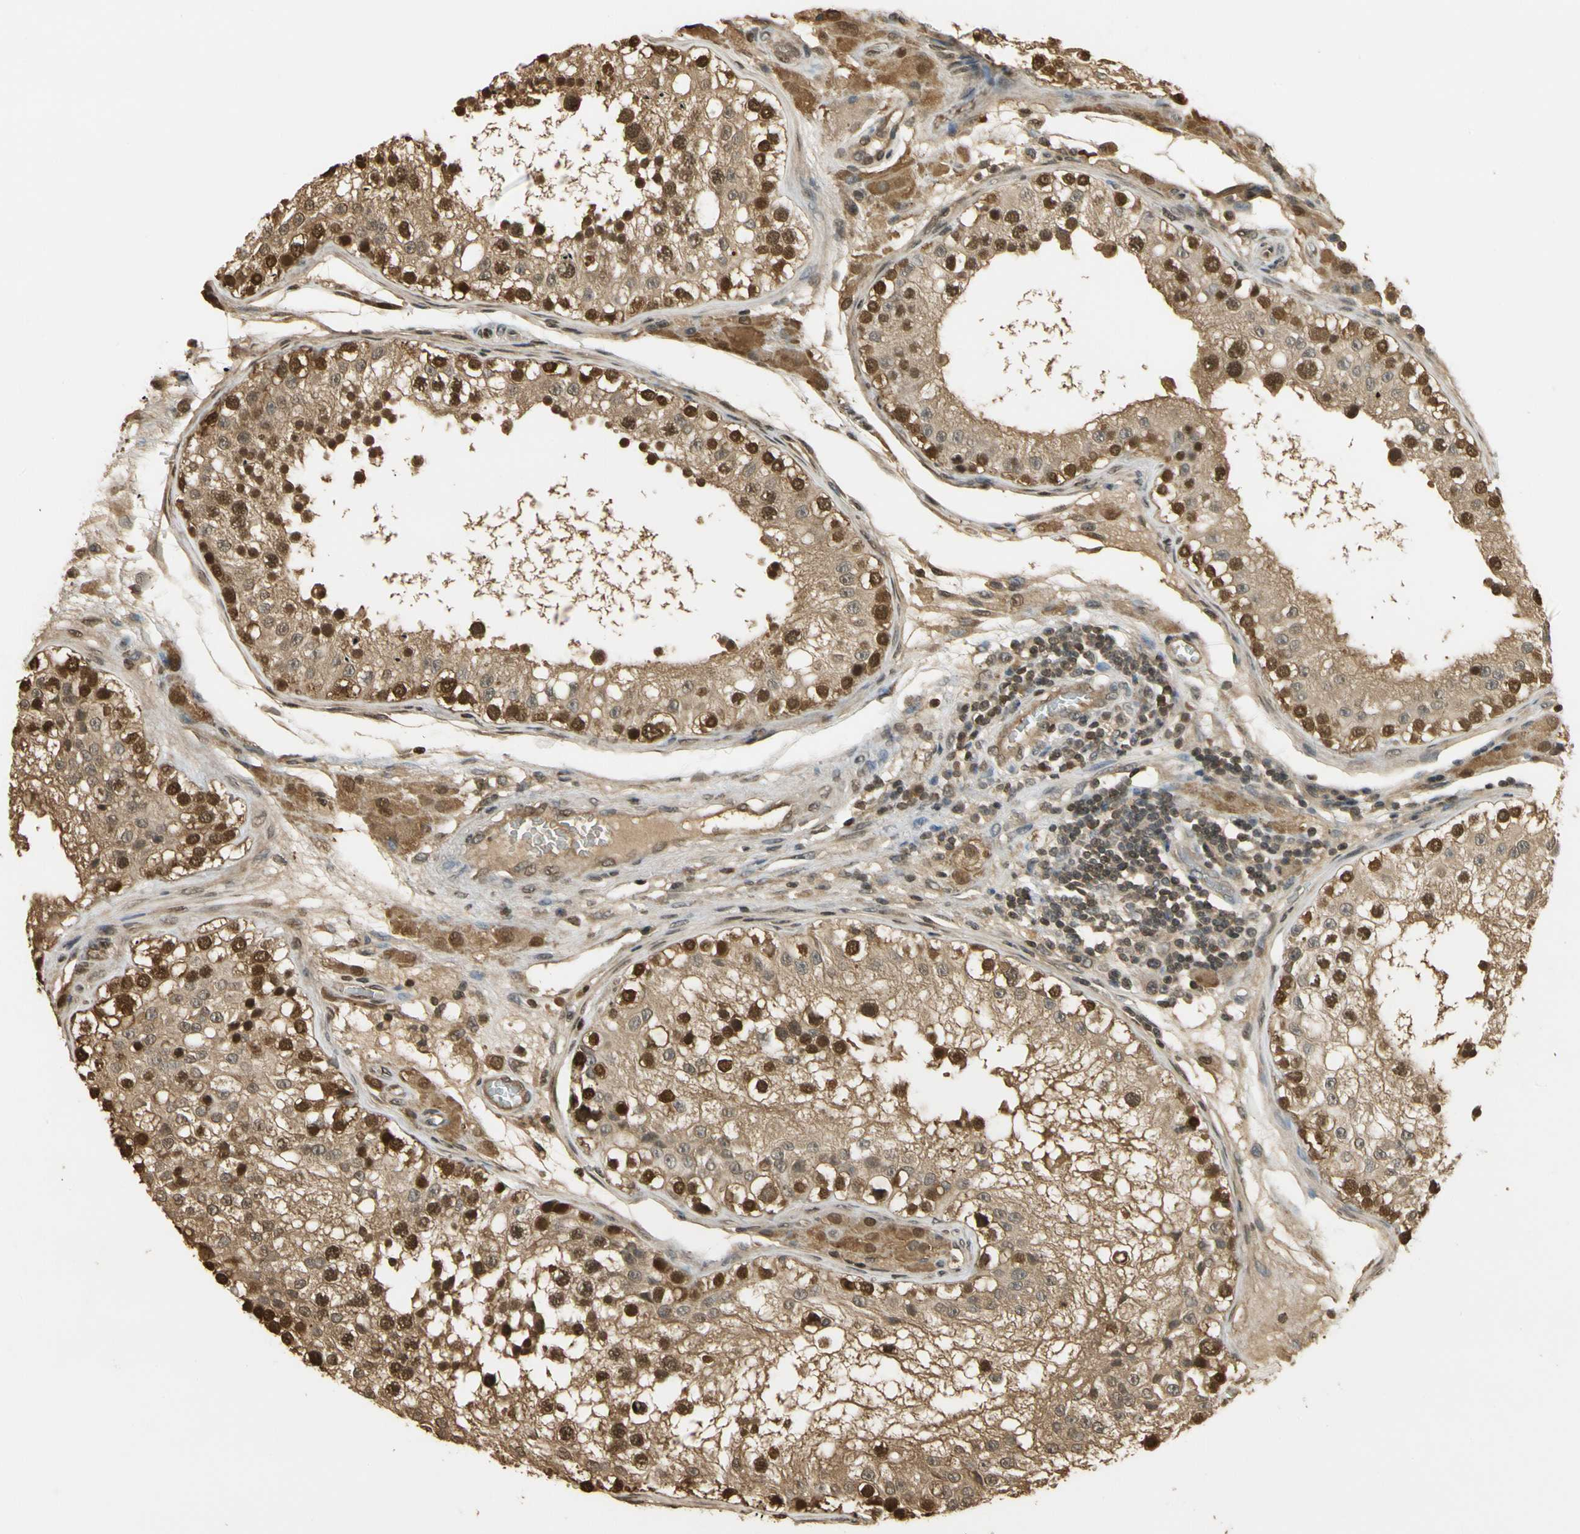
{"staining": {"intensity": "strong", "quantity": "25%-75%", "location": "cytoplasmic/membranous,nuclear"}, "tissue": "testis", "cell_type": "Cells in seminiferous ducts", "image_type": "normal", "snomed": [{"axis": "morphology", "description": "Normal tissue, NOS"}, {"axis": "topography", "description": "Testis"}], "caption": "Immunohistochemical staining of normal testis displays high levels of strong cytoplasmic/membranous,nuclear positivity in about 25%-75% of cells in seminiferous ducts.", "gene": "SOD1", "patient": {"sex": "male", "age": 26}}